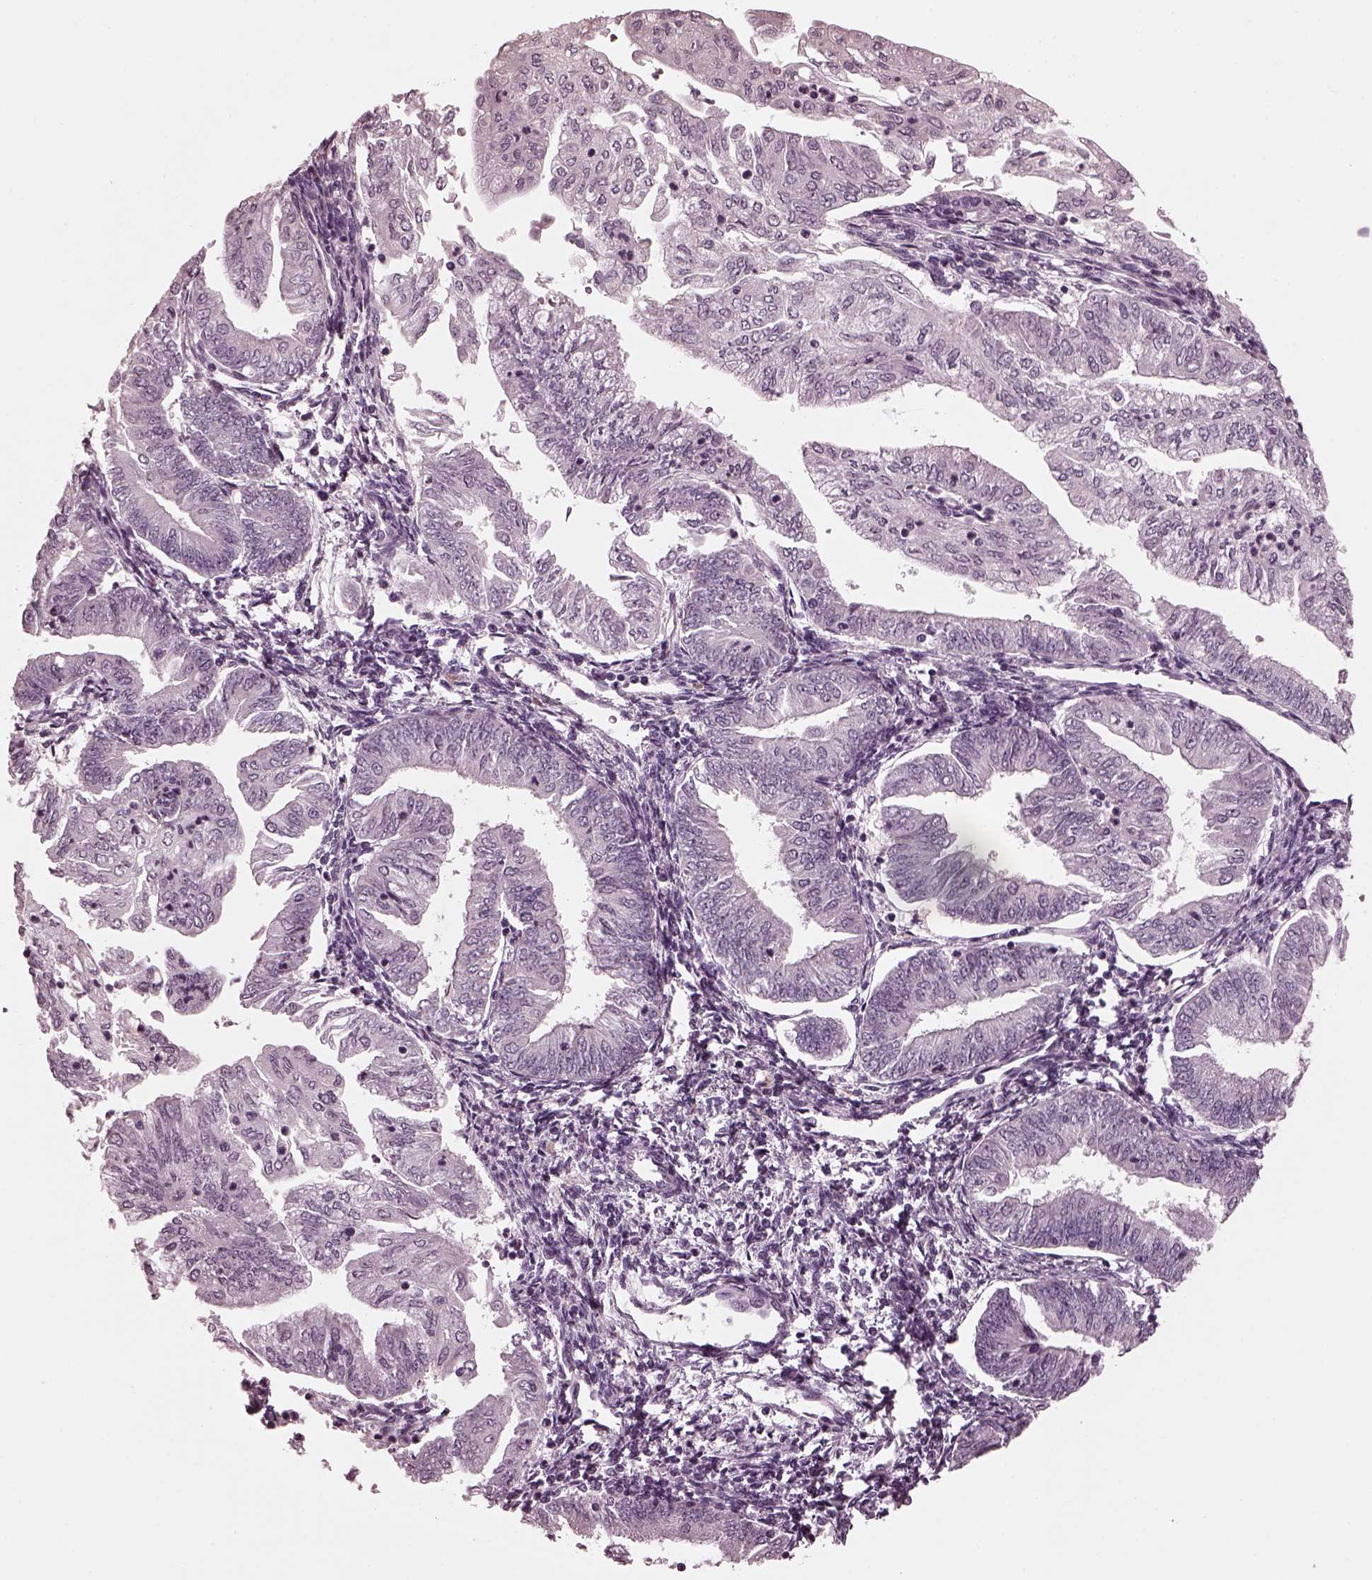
{"staining": {"intensity": "negative", "quantity": "none", "location": "none"}, "tissue": "endometrial cancer", "cell_type": "Tumor cells", "image_type": "cancer", "snomed": [{"axis": "morphology", "description": "Adenocarcinoma, NOS"}, {"axis": "topography", "description": "Endometrium"}], "caption": "A high-resolution image shows immunohistochemistry (IHC) staining of endometrial cancer, which exhibits no significant staining in tumor cells. (Brightfield microscopy of DAB immunohistochemistry (IHC) at high magnification).", "gene": "CGA", "patient": {"sex": "female", "age": 55}}